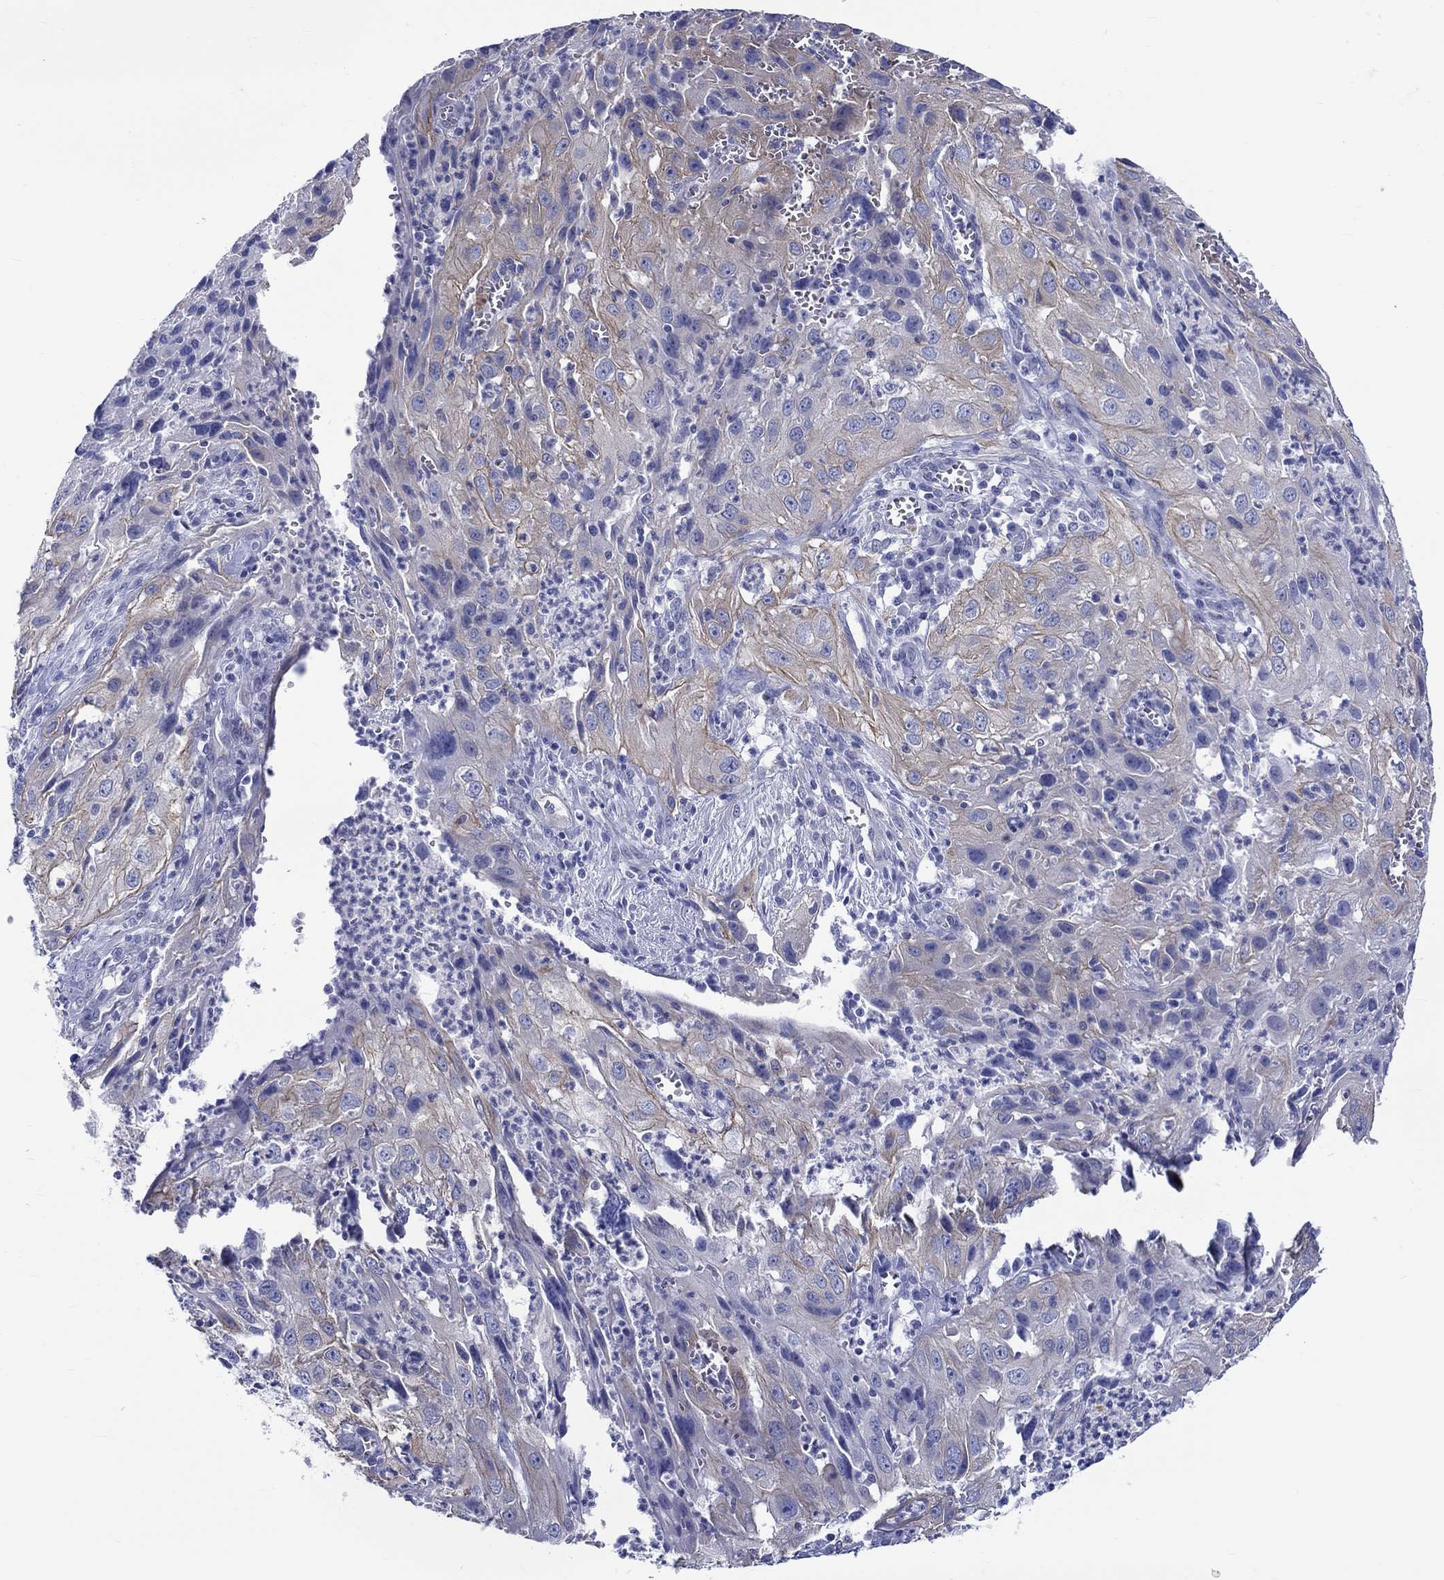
{"staining": {"intensity": "weak", "quantity": "25%-75%", "location": "cytoplasmic/membranous"}, "tissue": "cervical cancer", "cell_type": "Tumor cells", "image_type": "cancer", "snomed": [{"axis": "morphology", "description": "Squamous cell carcinoma, NOS"}, {"axis": "topography", "description": "Cervix"}], "caption": "A histopathology image of cervical cancer (squamous cell carcinoma) stained for a protein exhibits weak cytoplasmic/membranous brown staining in tumor cells. (brown staining indicates protein expression, while blue staining denotes nuclei).", "gene": "SH2D7", "patient": {"sex": "female", "age": 32}}